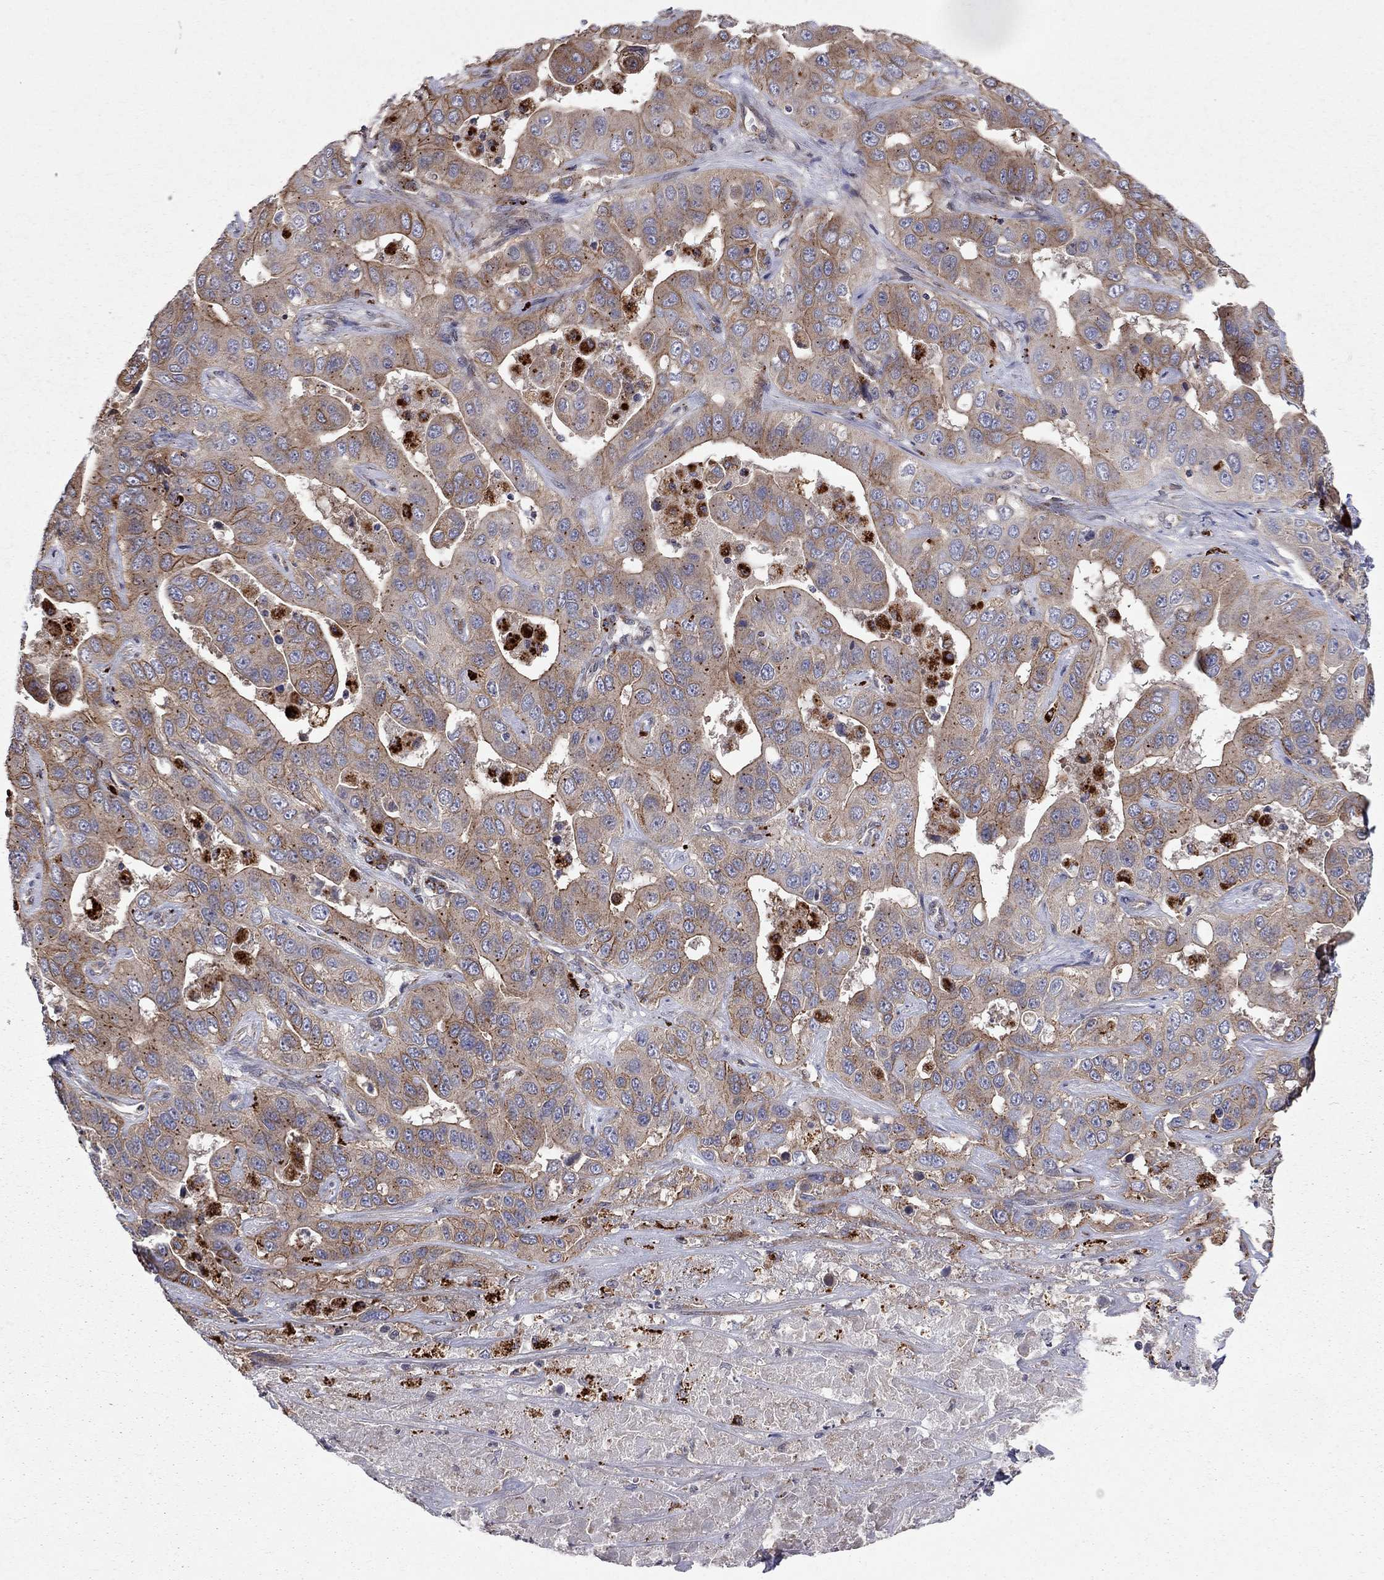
{"staining": {"intensity": "strong", "quantity": "<25%", "location": "cytoplasmic/membranous"}, "tissue": "liver cancer", "cell_type": "Tumor cells", "image_type": "cancer", "snomed": [{"axis": "morphology", "description": "Cholangiocarcinoma"}, {"axis": "topography", "description": "Liver"}], "caption": "Brown immunohistochemical staining in liver cancer (cholangiocarcinoma) shows strong cytoplasmic/membranous positivity in approximately <25% of tumor cells.", "gene": "RASEF", "patient": {"sex": "female", "age": 52}}